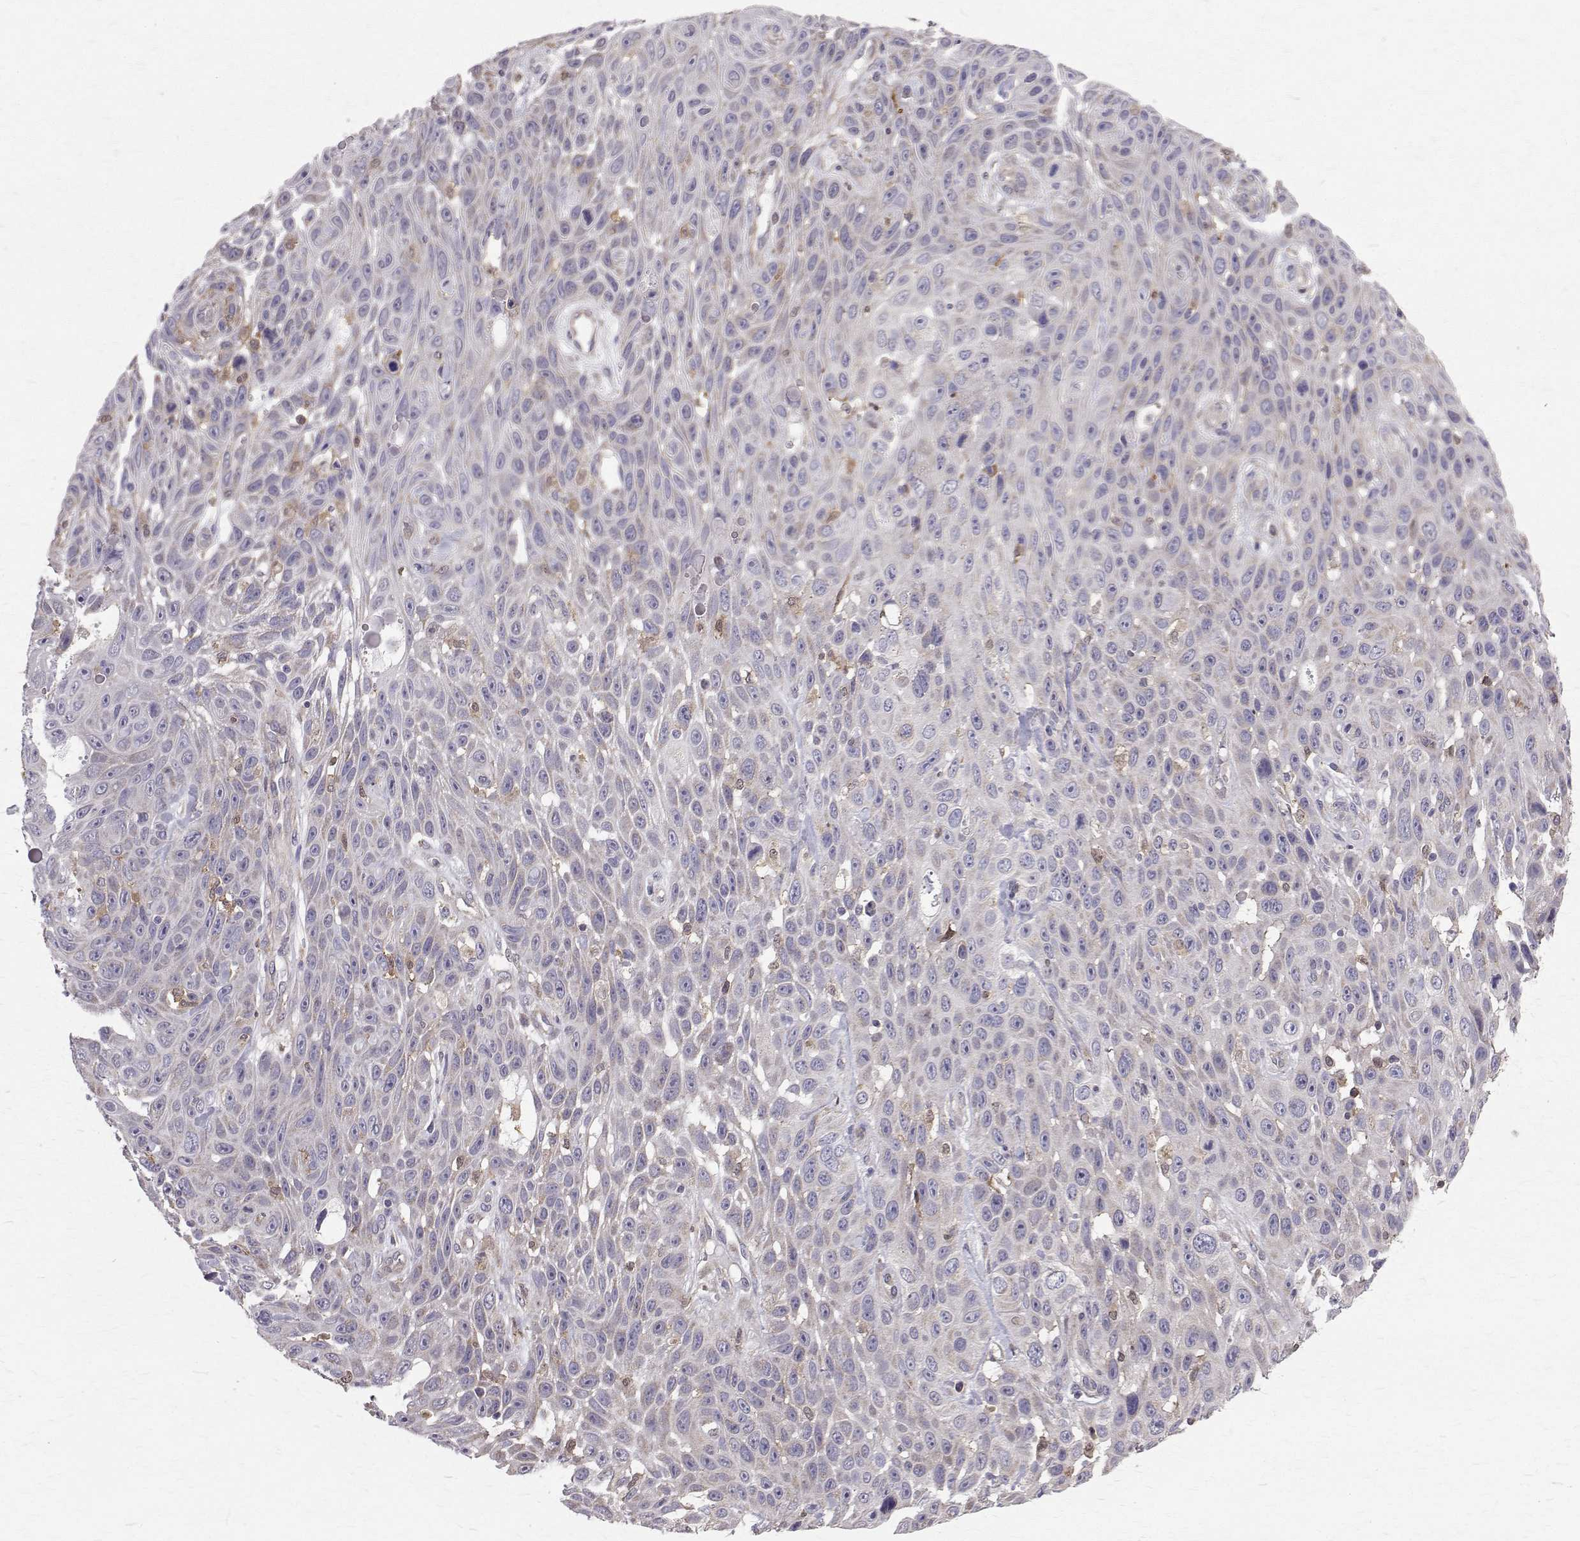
{"staining": {"intensity": "weak", "quantity": "<25%", "location": "cytoplasmic/membranous"}, "tissue": "skin cancer", "cell_type": "Tumor cells", "image_type": "cancer", "snomed": [{"axis": "morphology", "description": "Squamous cell carcinoma, NOS"}, {"axis": "topography", "description": "Skin"}], "caption": "A high-resolution histopathology image shows immunohistochemistry staining of skin squamous cell carcinoma, which exhibits no significant staining in tumor cells.", "gene": "CCDC89", "patient": {"sex": "male", "age": 82}}